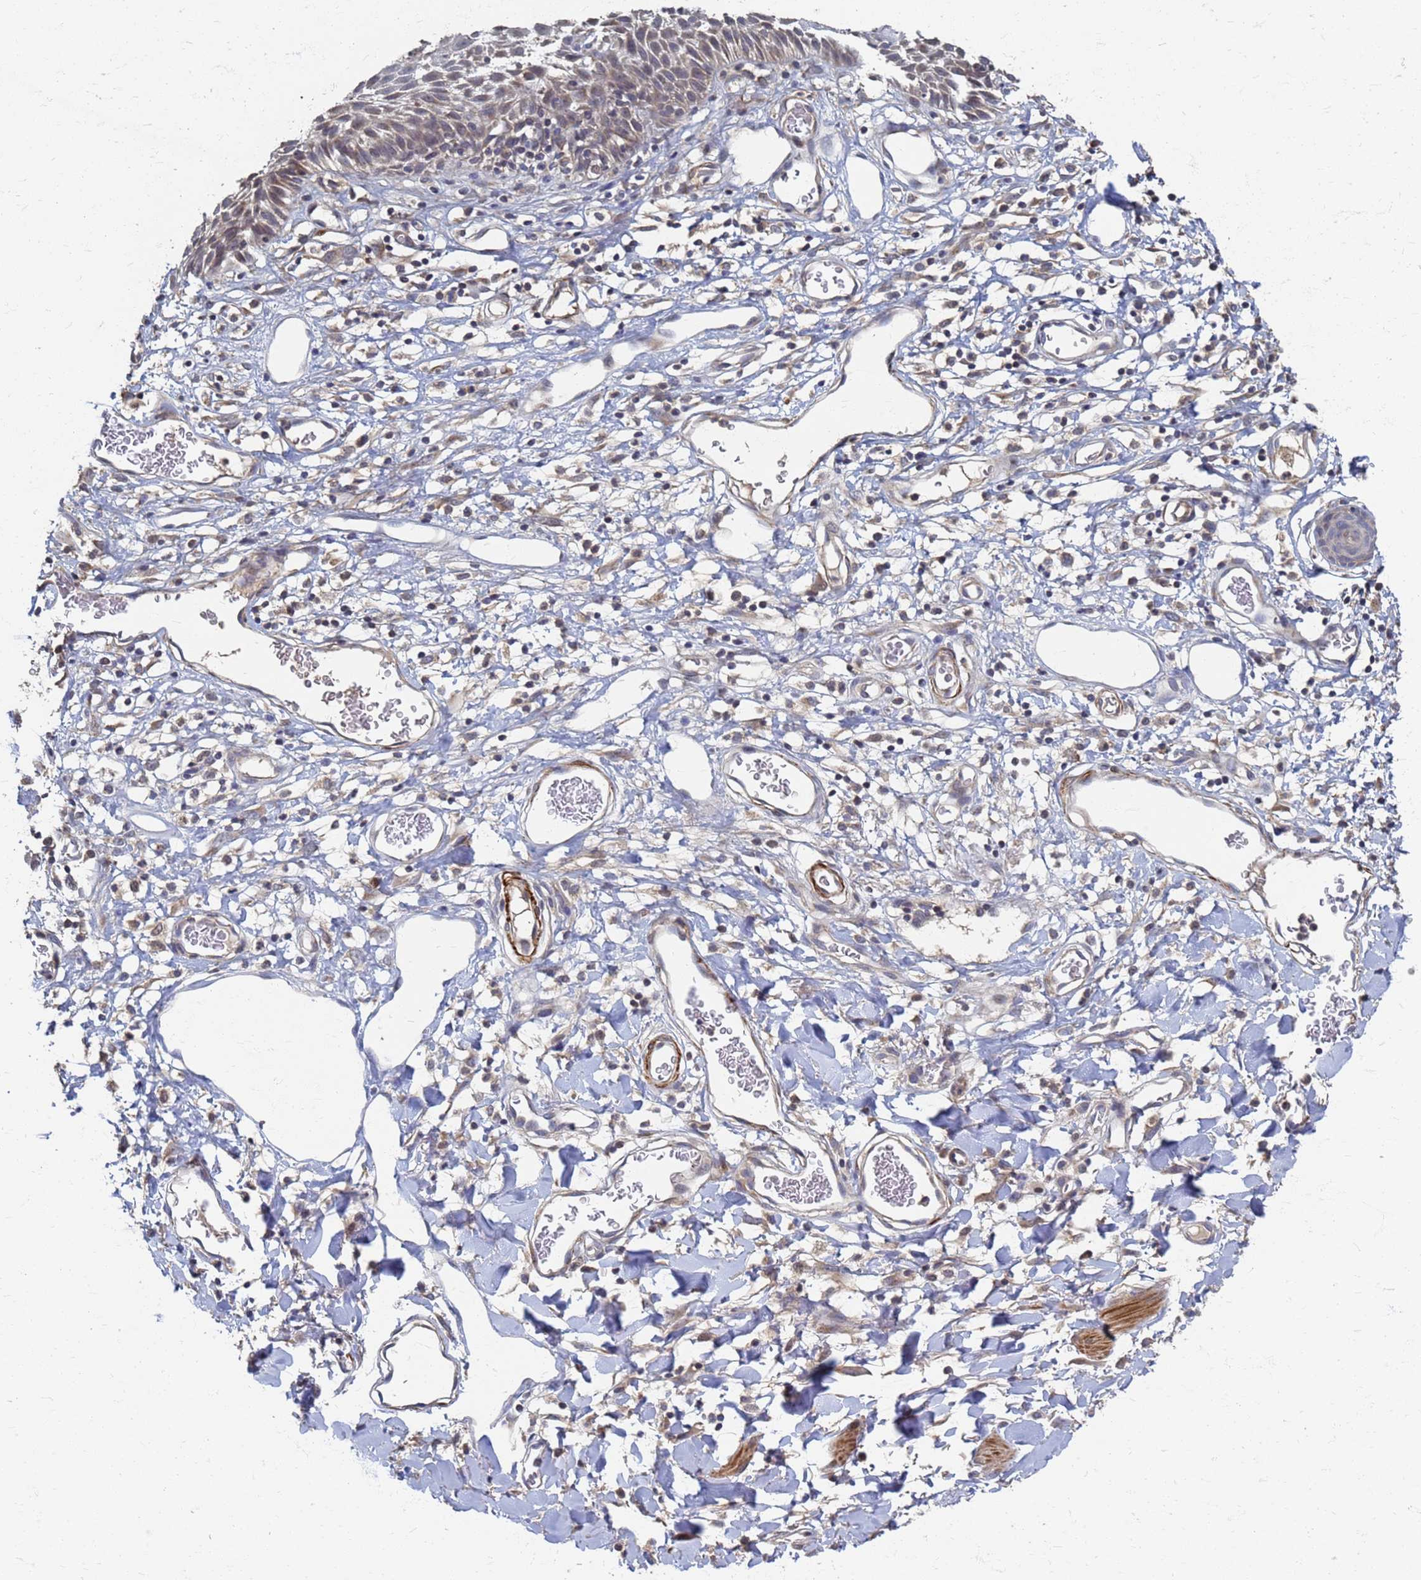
{"staining": {"intensity": "weak", "quantity": ">75%", "location": "cytoplasmic/membranous"}, "tissue": "skin", "cell_type": "Epidermal cells", "image_type": "normal", "snomed": [{"axis": "morphology", "description": "Normal tissue, NOS"}, {"axis": "topography", "description": "Vulva"}], "caption": "Protein analysis of benign skin reveals weak cytoplasmic/membranous staining in approximately >75% of epidermal cells.", "gene": "ATPAF1", "patient": {"sex": "female", "age": 68}}